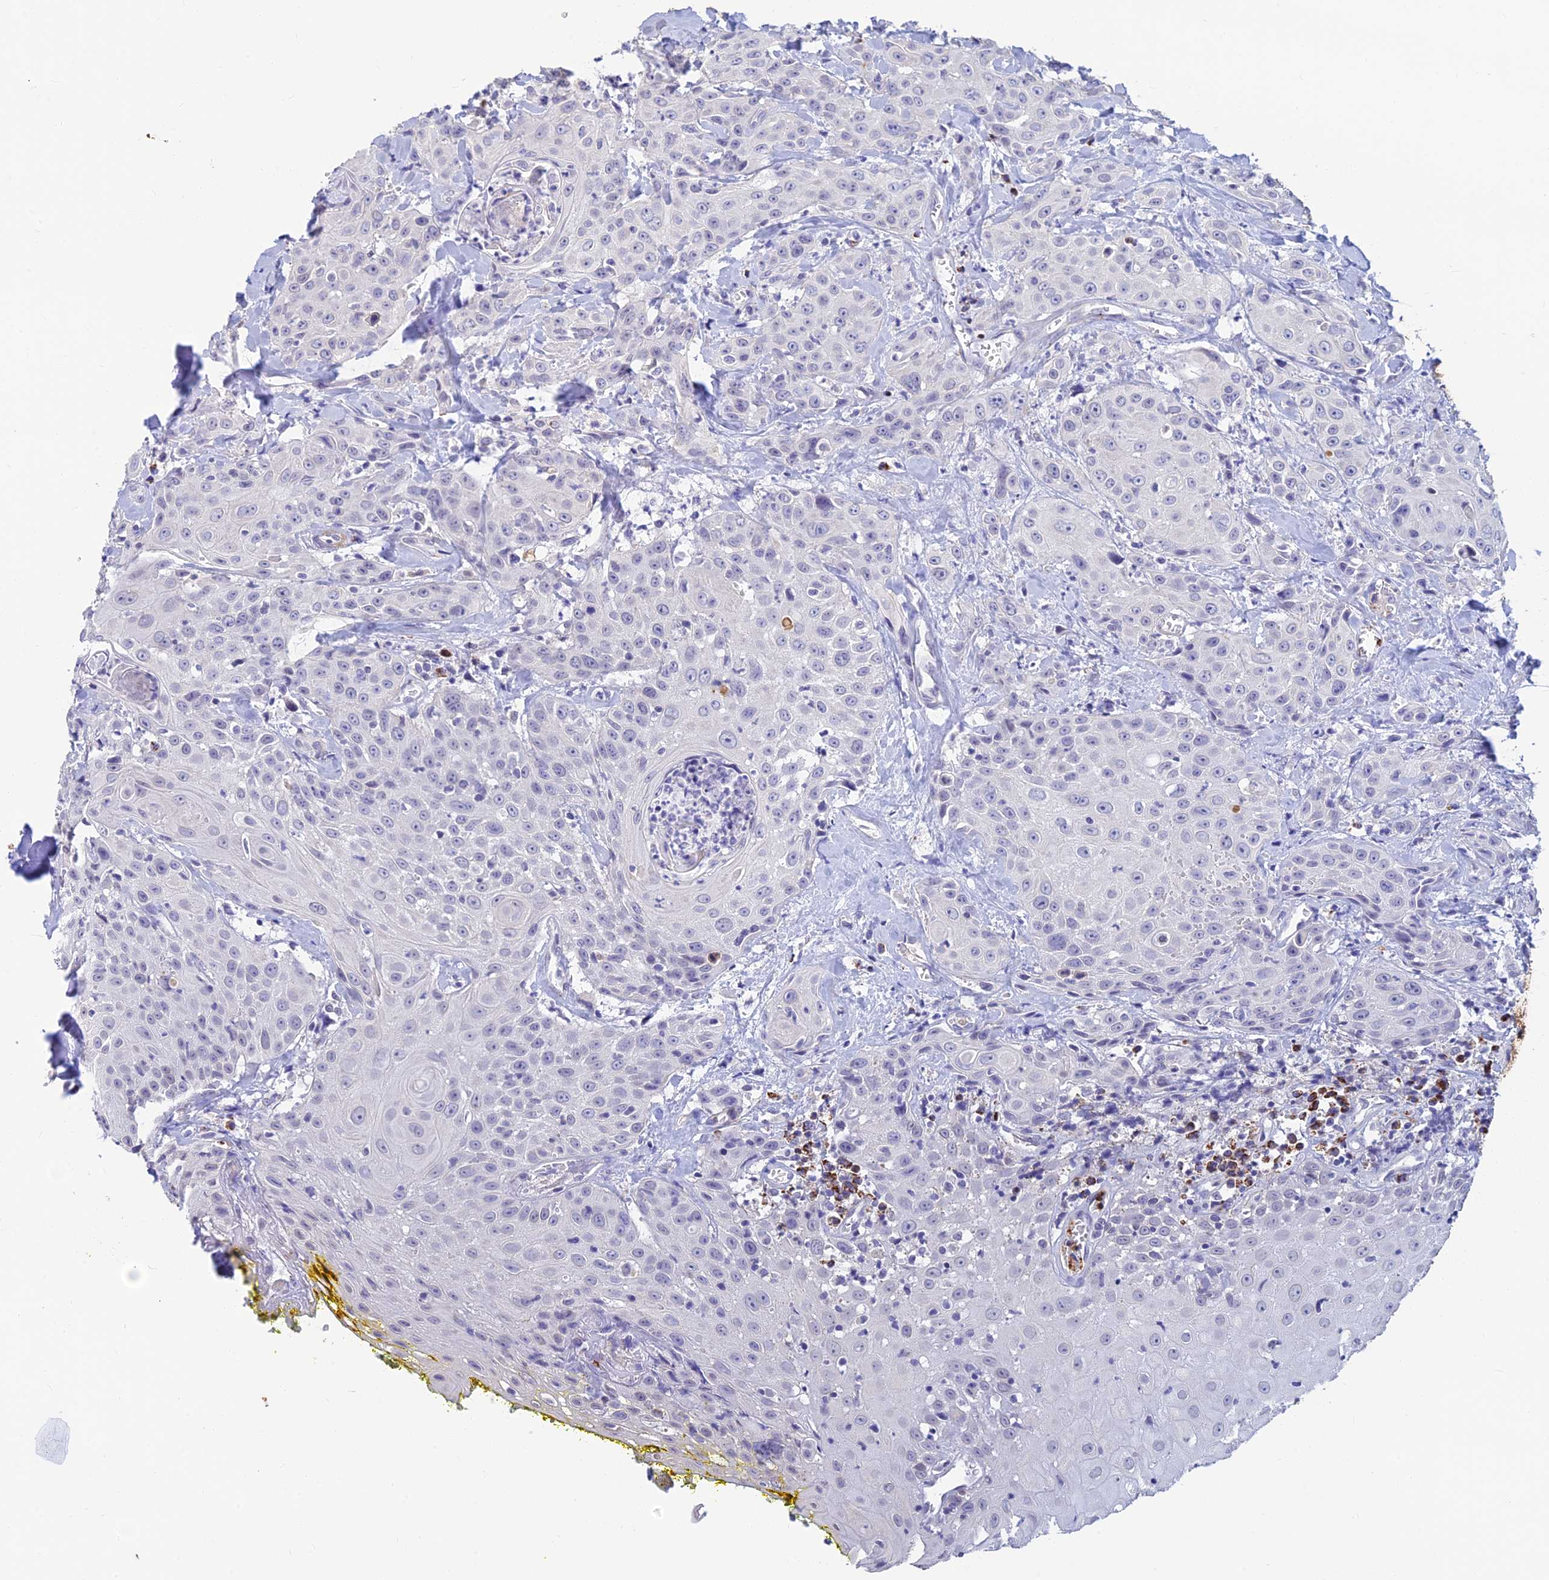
{"staining": {"intensity": "negative", "quantity": "none", "location": "none"}, "tissue": "head and neck cancer", "cell_type": "Tumor cells", "image_type": "cancer", "snomed": [{"axis": "morphology", "description": "Squamous cell carcinoma, NOS"}, {"axis": "topography", "description": "Oral tissue"}, {"axis": "topography", "description": "Head-Neck"}], "caption": "Tumor cells show no significant protein staining in head and neck cancer.", "gene": "ALDH1L2", "patient": {"sex": "female", "age": 82}}